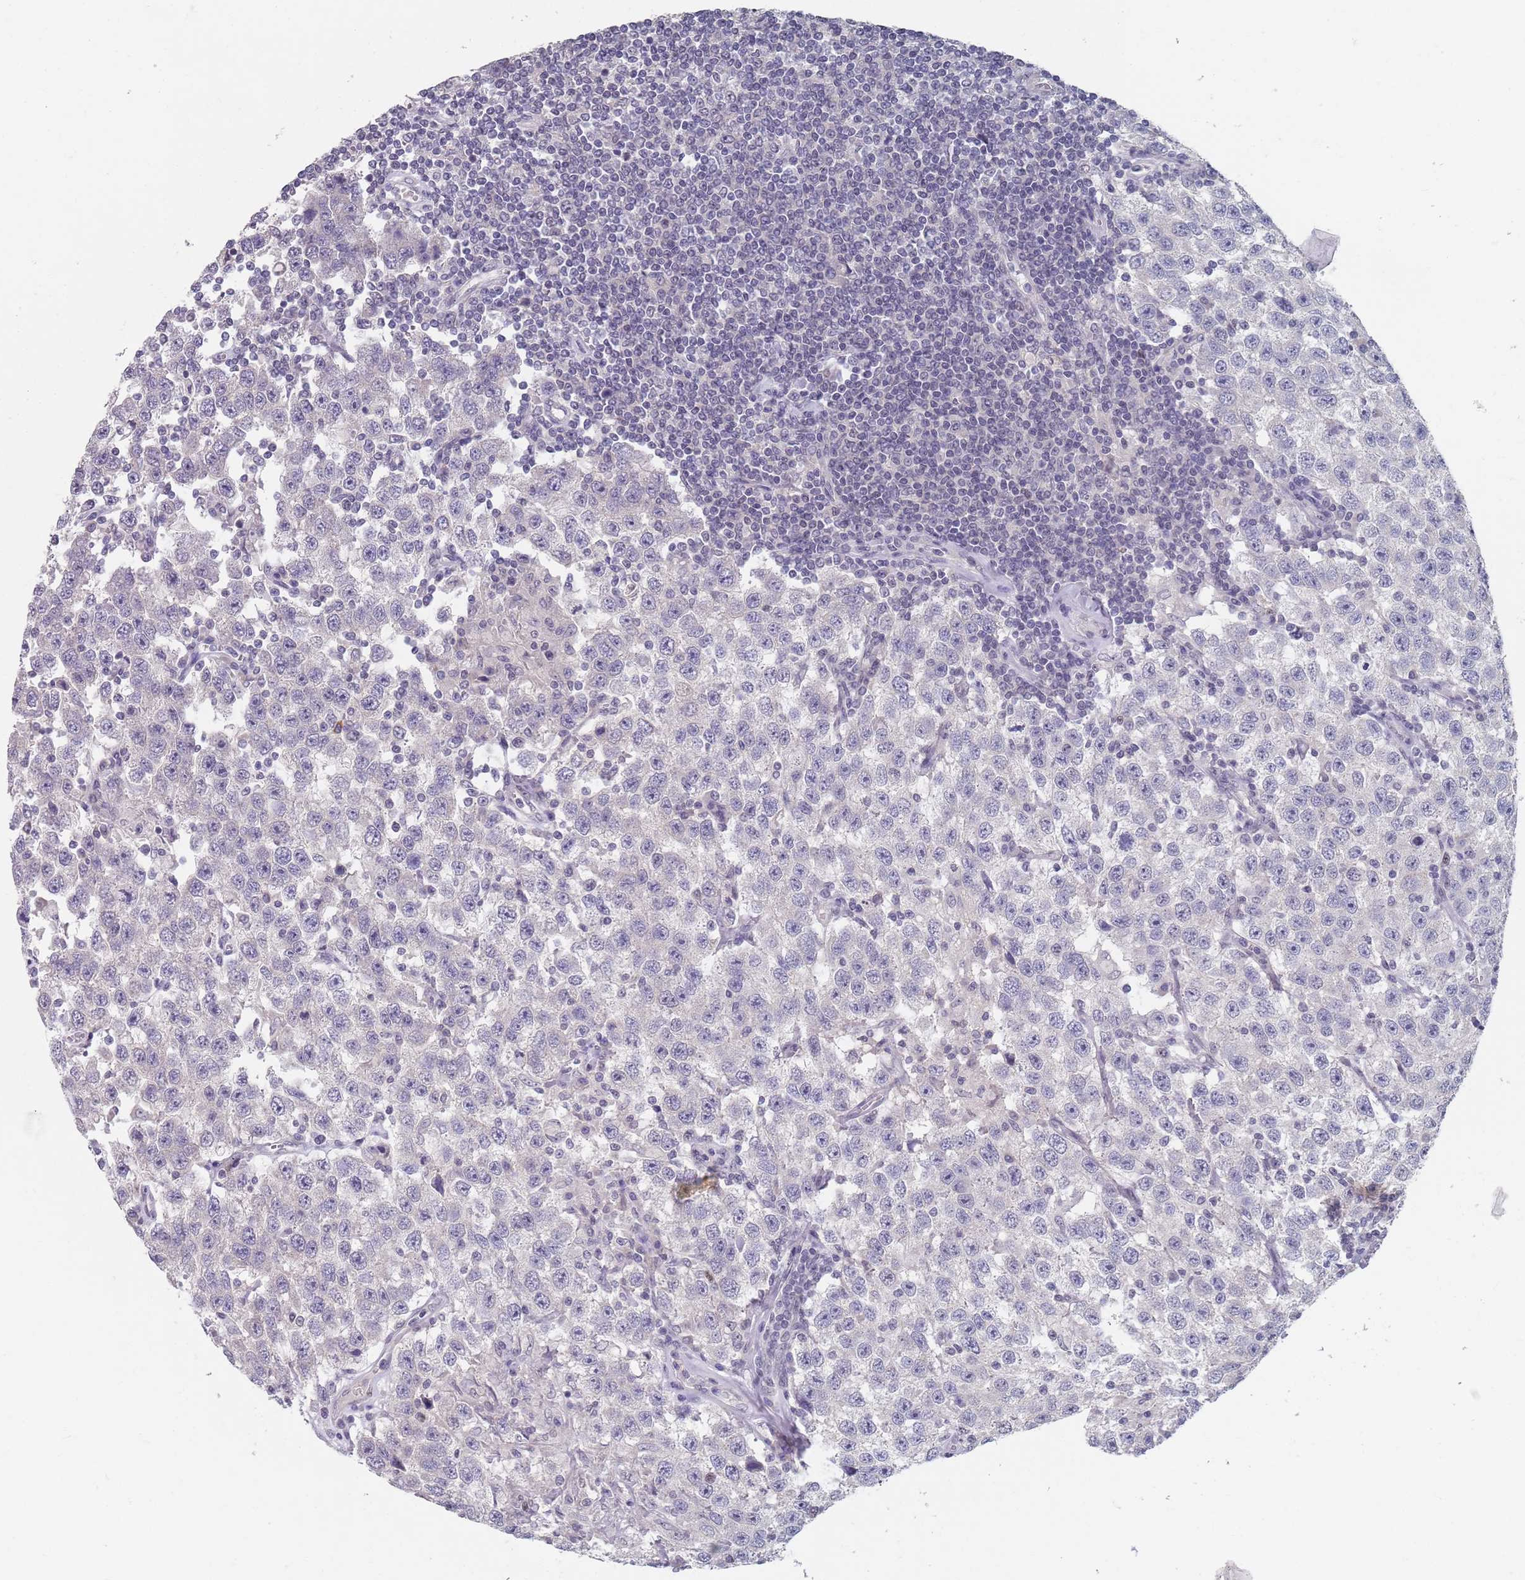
{"staining": {"intensity": "negative", "quantity": "none", "location": "none"}, "tissue": "testis cancer", "cell_type": "Tumor cells", "image_type": "cancer", "snomed": [{"axis": "morphology", "description": "Seminoma, NOS"}, {"axis": "topography", "description": "Testis"}], "caption": "A histopathology image of testis seminoma stained for a protein exhibits no brown staining in tumor cells.", "gene": "SAMD1", "patient": {"sex": "male", "age": 41}}